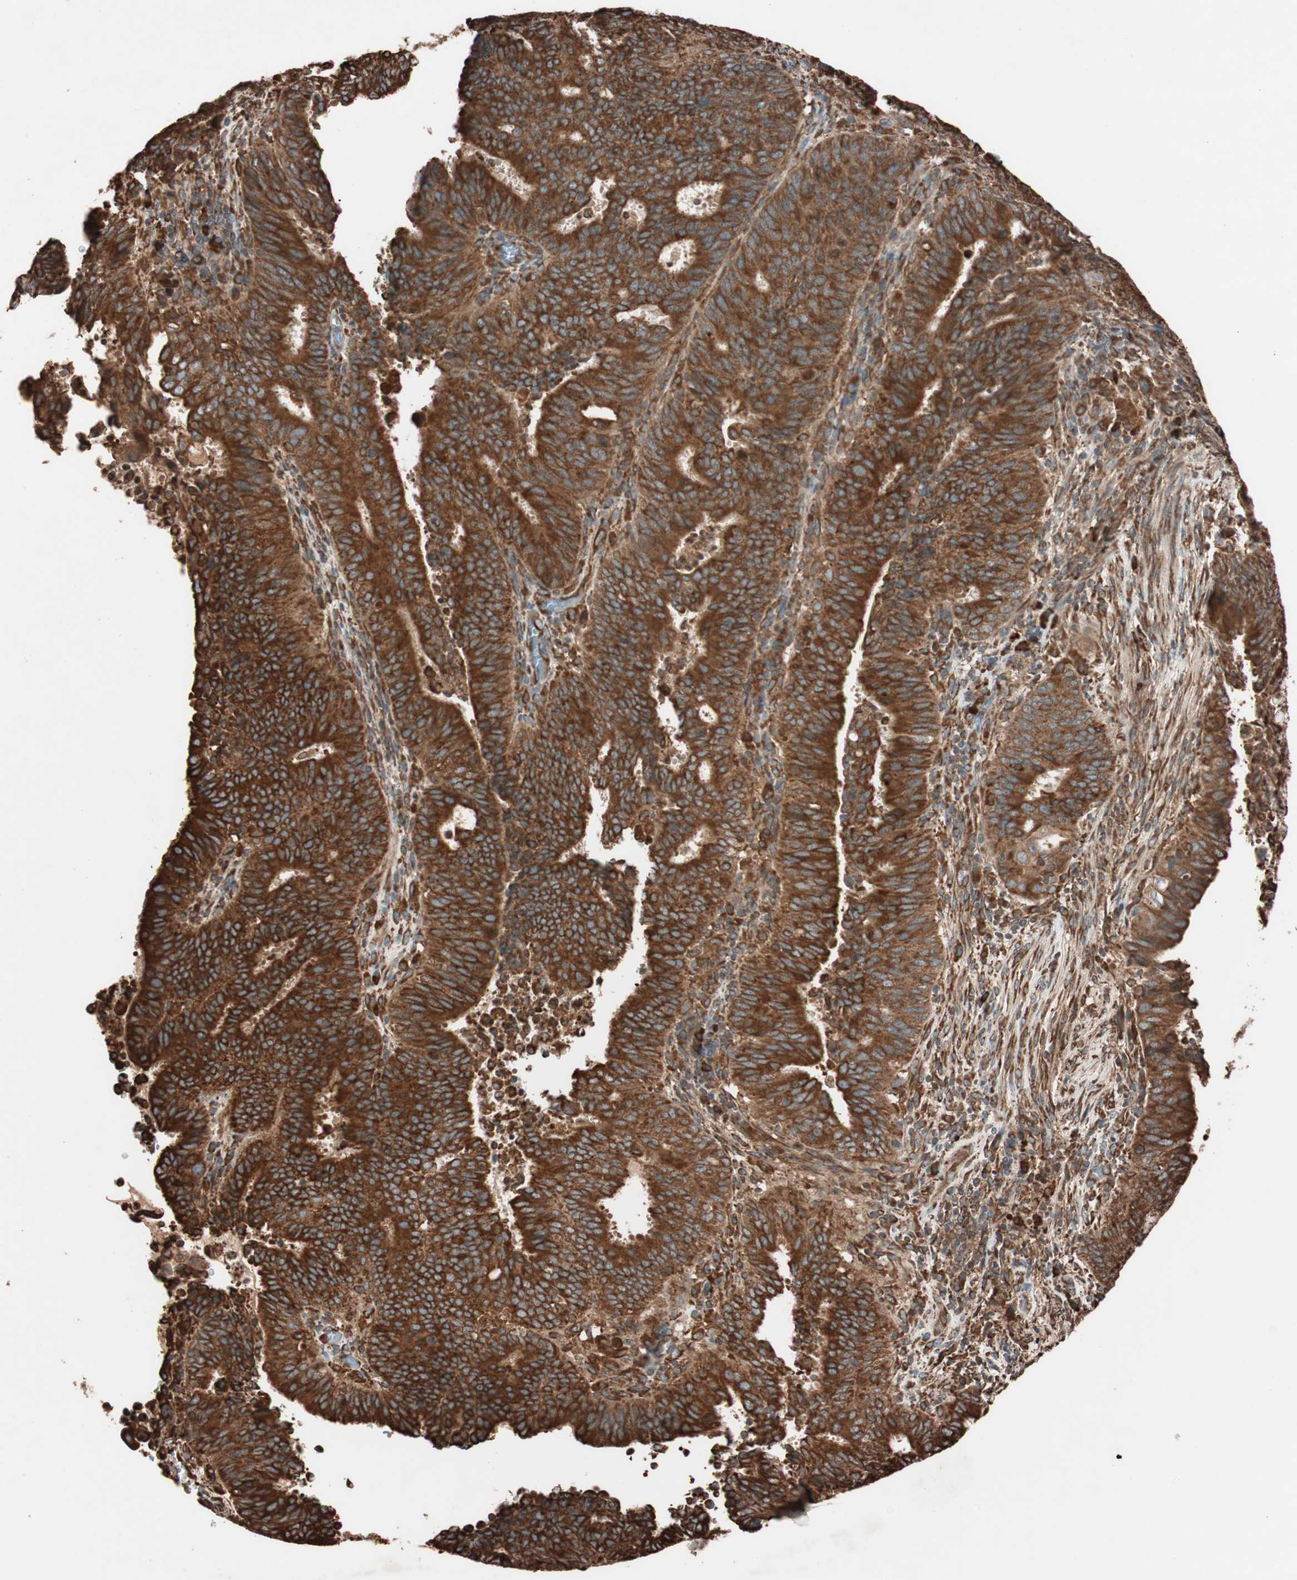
{"staining": {"intensity": "strong", "quantity": ">75%", "location": "cytoplasmic/membranous"}, "tissue": "cervical cancer", "cell_type": "Tumor cells", "image_type": "cancer", "snomed": [{"axis": "morphology", "description": "Adenocarcinoma, NOS"}, {"axis": "topography", "description": "Cervix"}], "caption": "Cervical cancer (adenocarcinoma) was stained to show a protein in brown. There is high levels of strong cytoplasmic/membranous positivity in about >75% of tumor cells.", "gene": "VEGFA", "patient": {"sex": "female", "age": 44}}